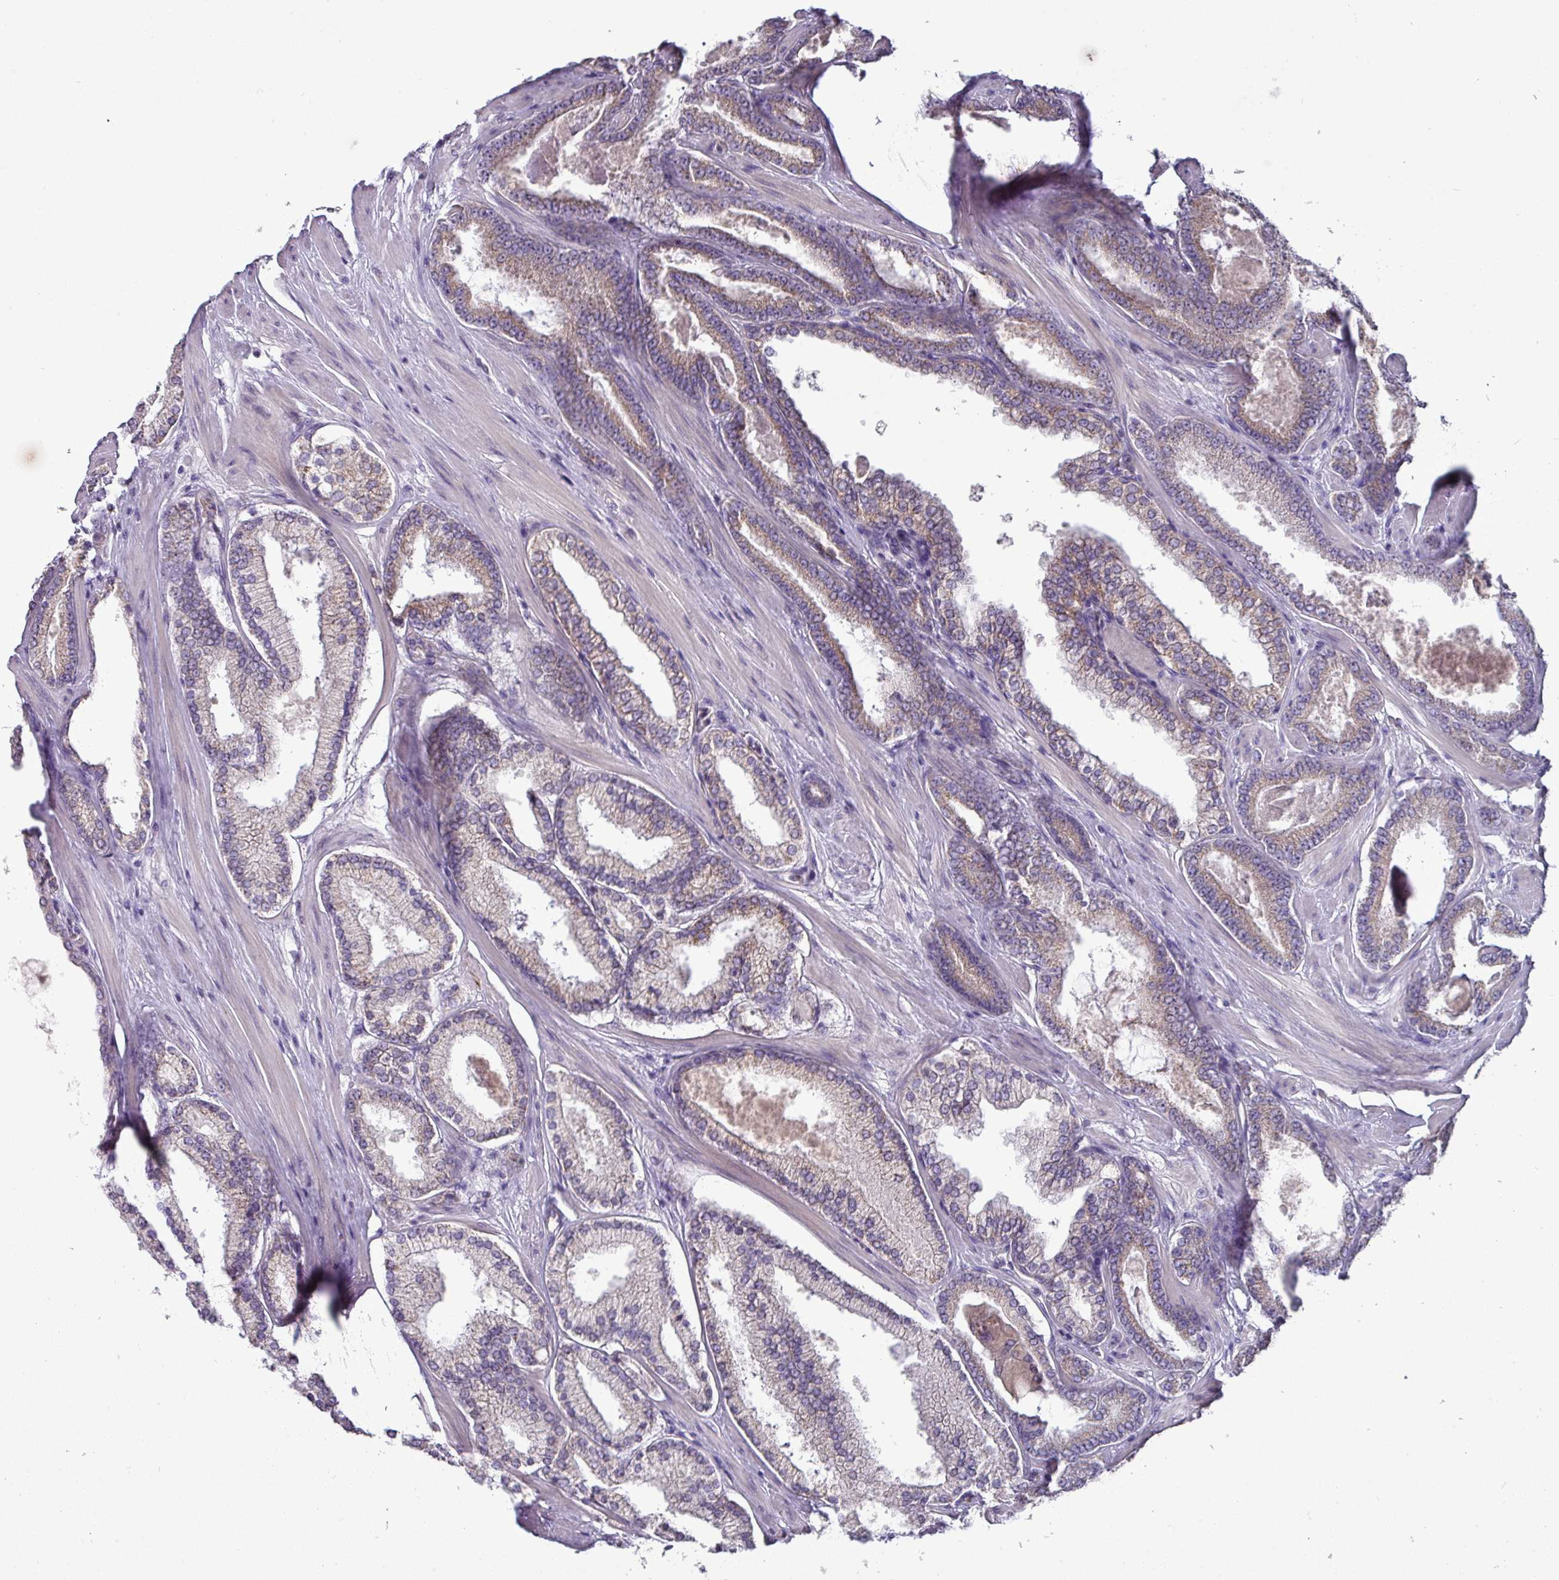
{"staining": {"intensity": "weak", "quantity": "25%-75%", "location": "cytoplasmic/membranous"}, "tissue": "prostate cancer", "cell_type": "Tumor cells", "image_type": "cancer", "snomed": [{"axis": "morphology", "description": "Adenocarcinoma, Low grade"}, {"axis": "topography", "description": "Prostate"}], "caption": "Tumor cells display low levels of weak cytoplasmic/membranous expression in about 25%-75% of cells in prostate low-grade adenocarcinoma.", "gene": "TRAPPC1", "patient": {"sex": "male", "age": 42}}